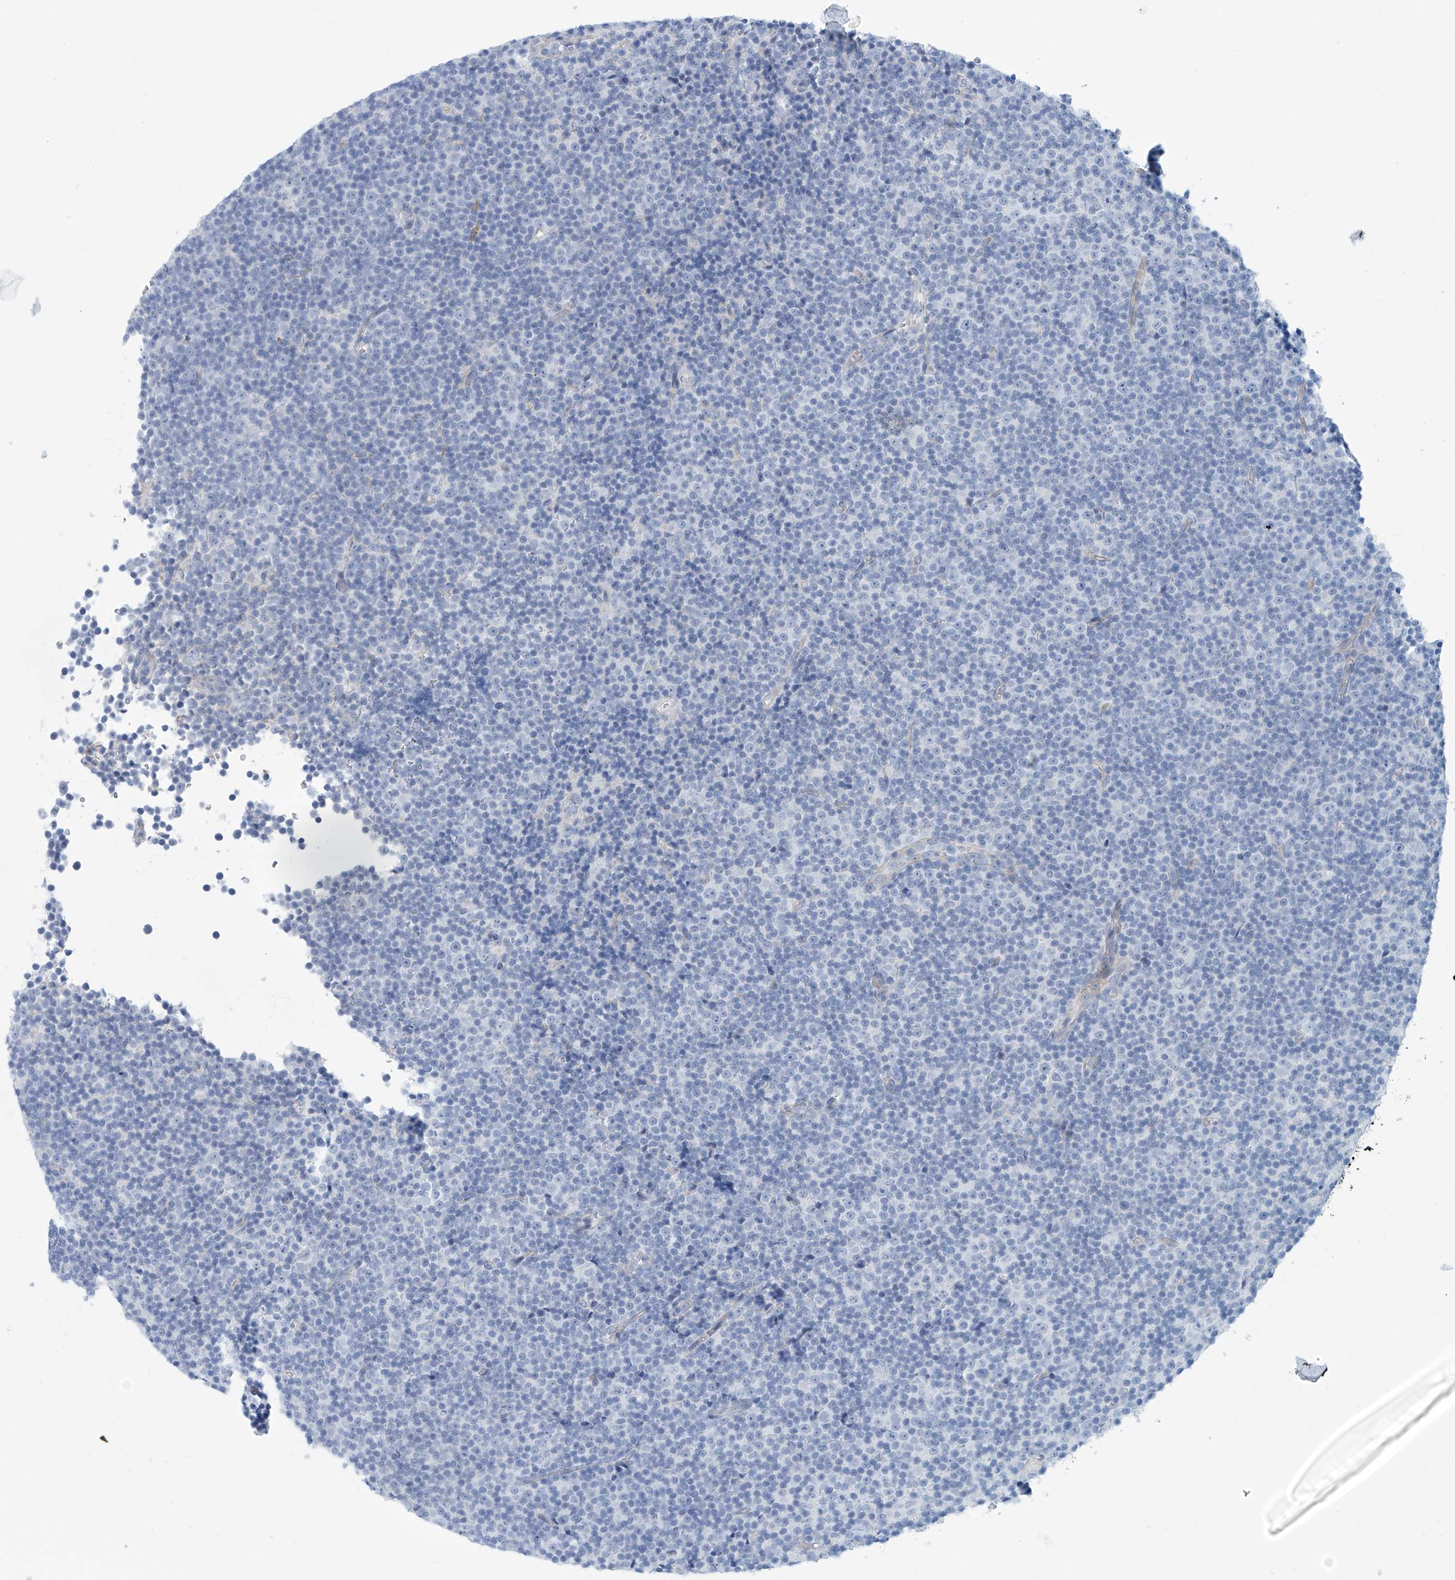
{"staining": {"intensity": "negative", "quantity": "none", "location": "none"}, "tissue": "lymphoma", "cell_type": "Tumor cells", "image_type": "cancer", "snomed": [{"axis": "morphology", "description": "Malignant lymphoma, non-Hodgkin's type, Low grade"}, {"axis": "topography", "description": "Lymph node"}], "caption": "Immunohistochemistry (IHC) of low-grade malignant lymphoma, non-Hodgkin's type demonstrates no staining in tumor cells.", "gene": "ABHD13", "patient": {"sex": "female", "age": 67}}